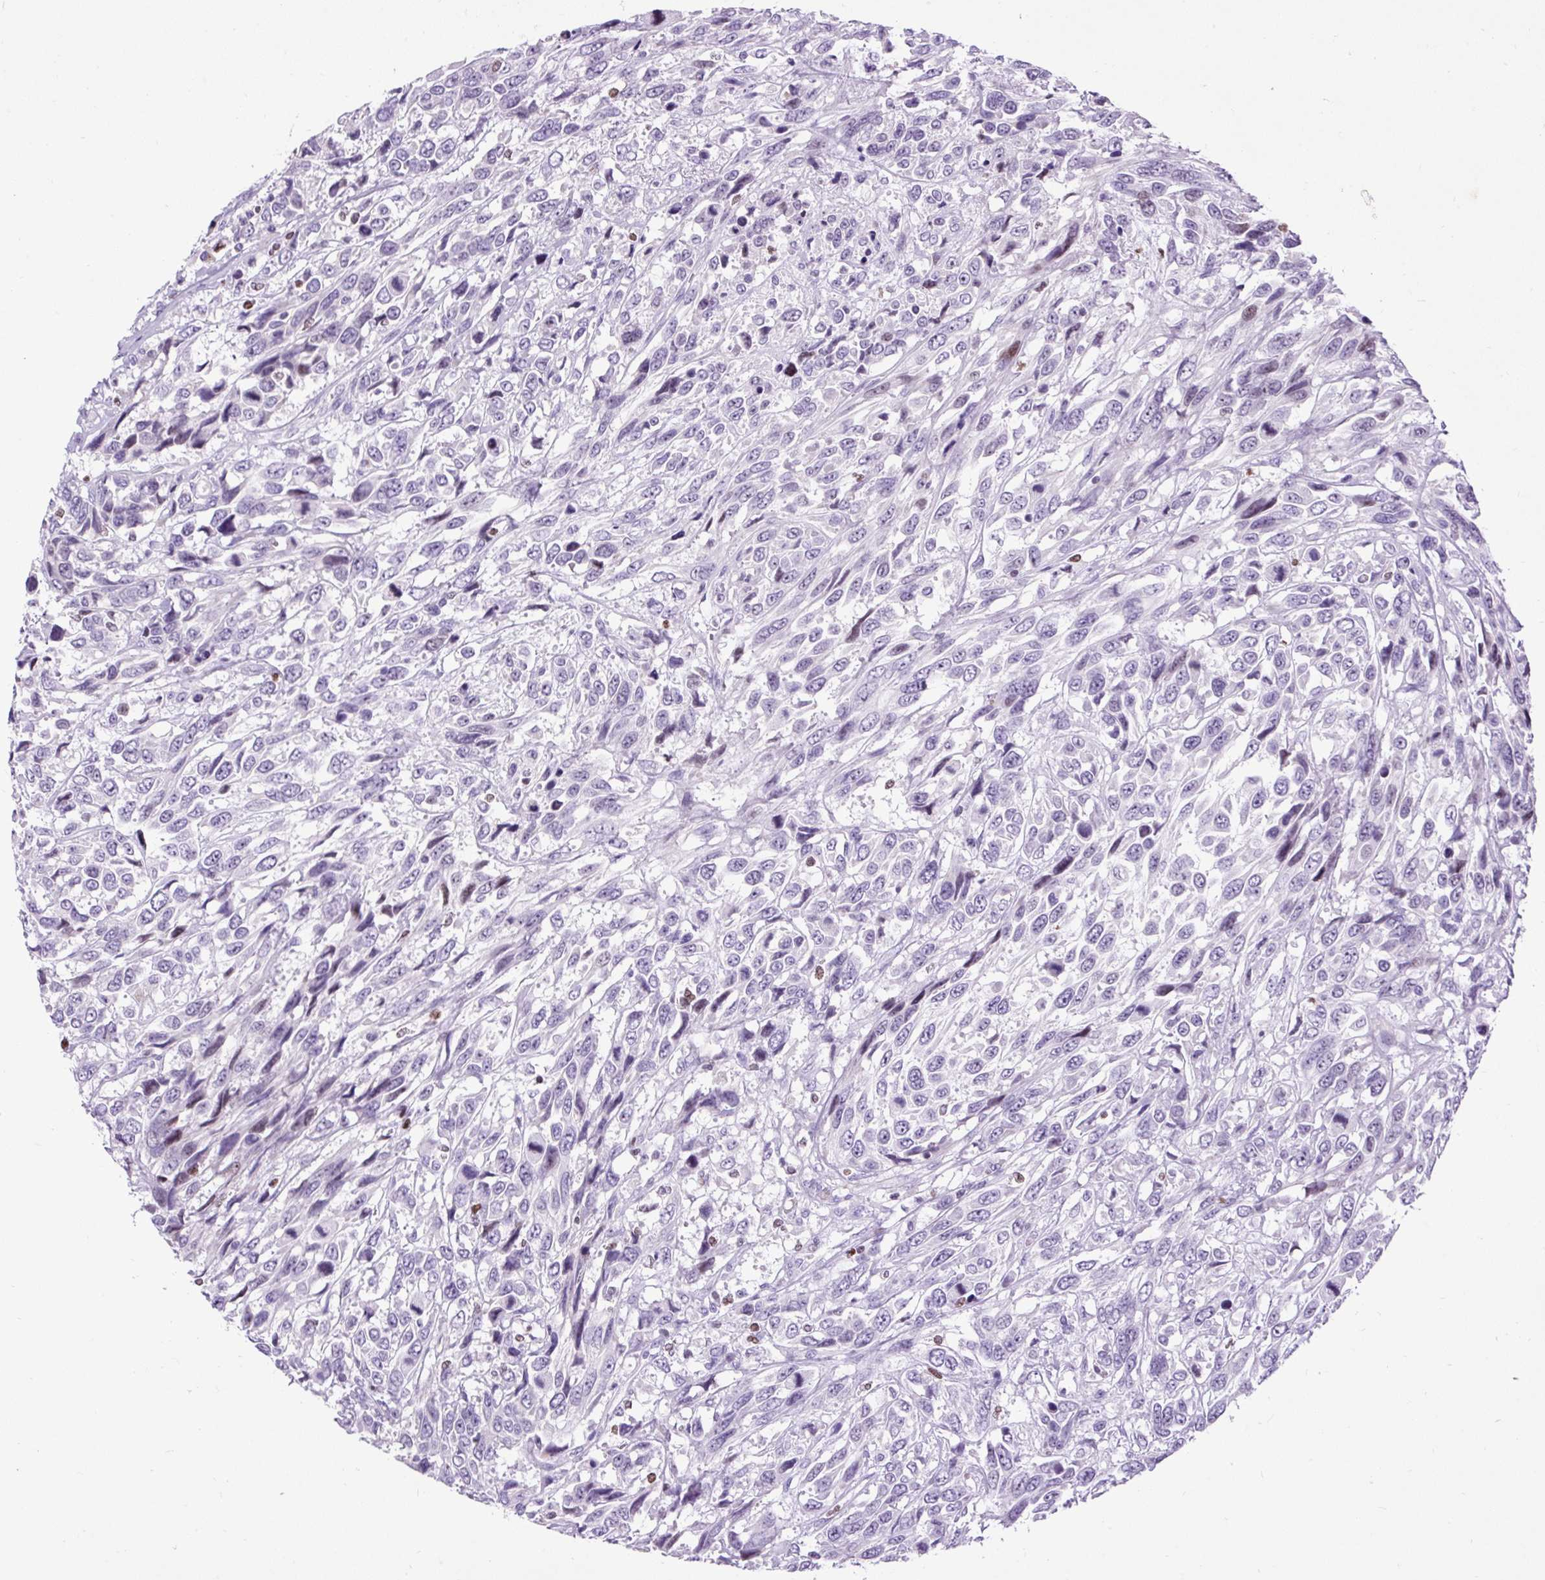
{"staining": {"intensity": "negative", "quantity": "none", "location": "none"}, "tissue": "urothelial cancer", "cell_type": "Tumor cells", "image_type": "cancer", "snomed": [{"axis": "morphology", "description": "Urothelial carcinoma, High grade"}, {"axis": "topography", "description": "Urinary bladder"}], "caption": "IHC histopathology image of high-grade urothelial carcinoma stained for a protein (brown), which displays no expression in tumor cells.", "gene": "SPC24", "patient": {"sex": "female", "age": 70}}